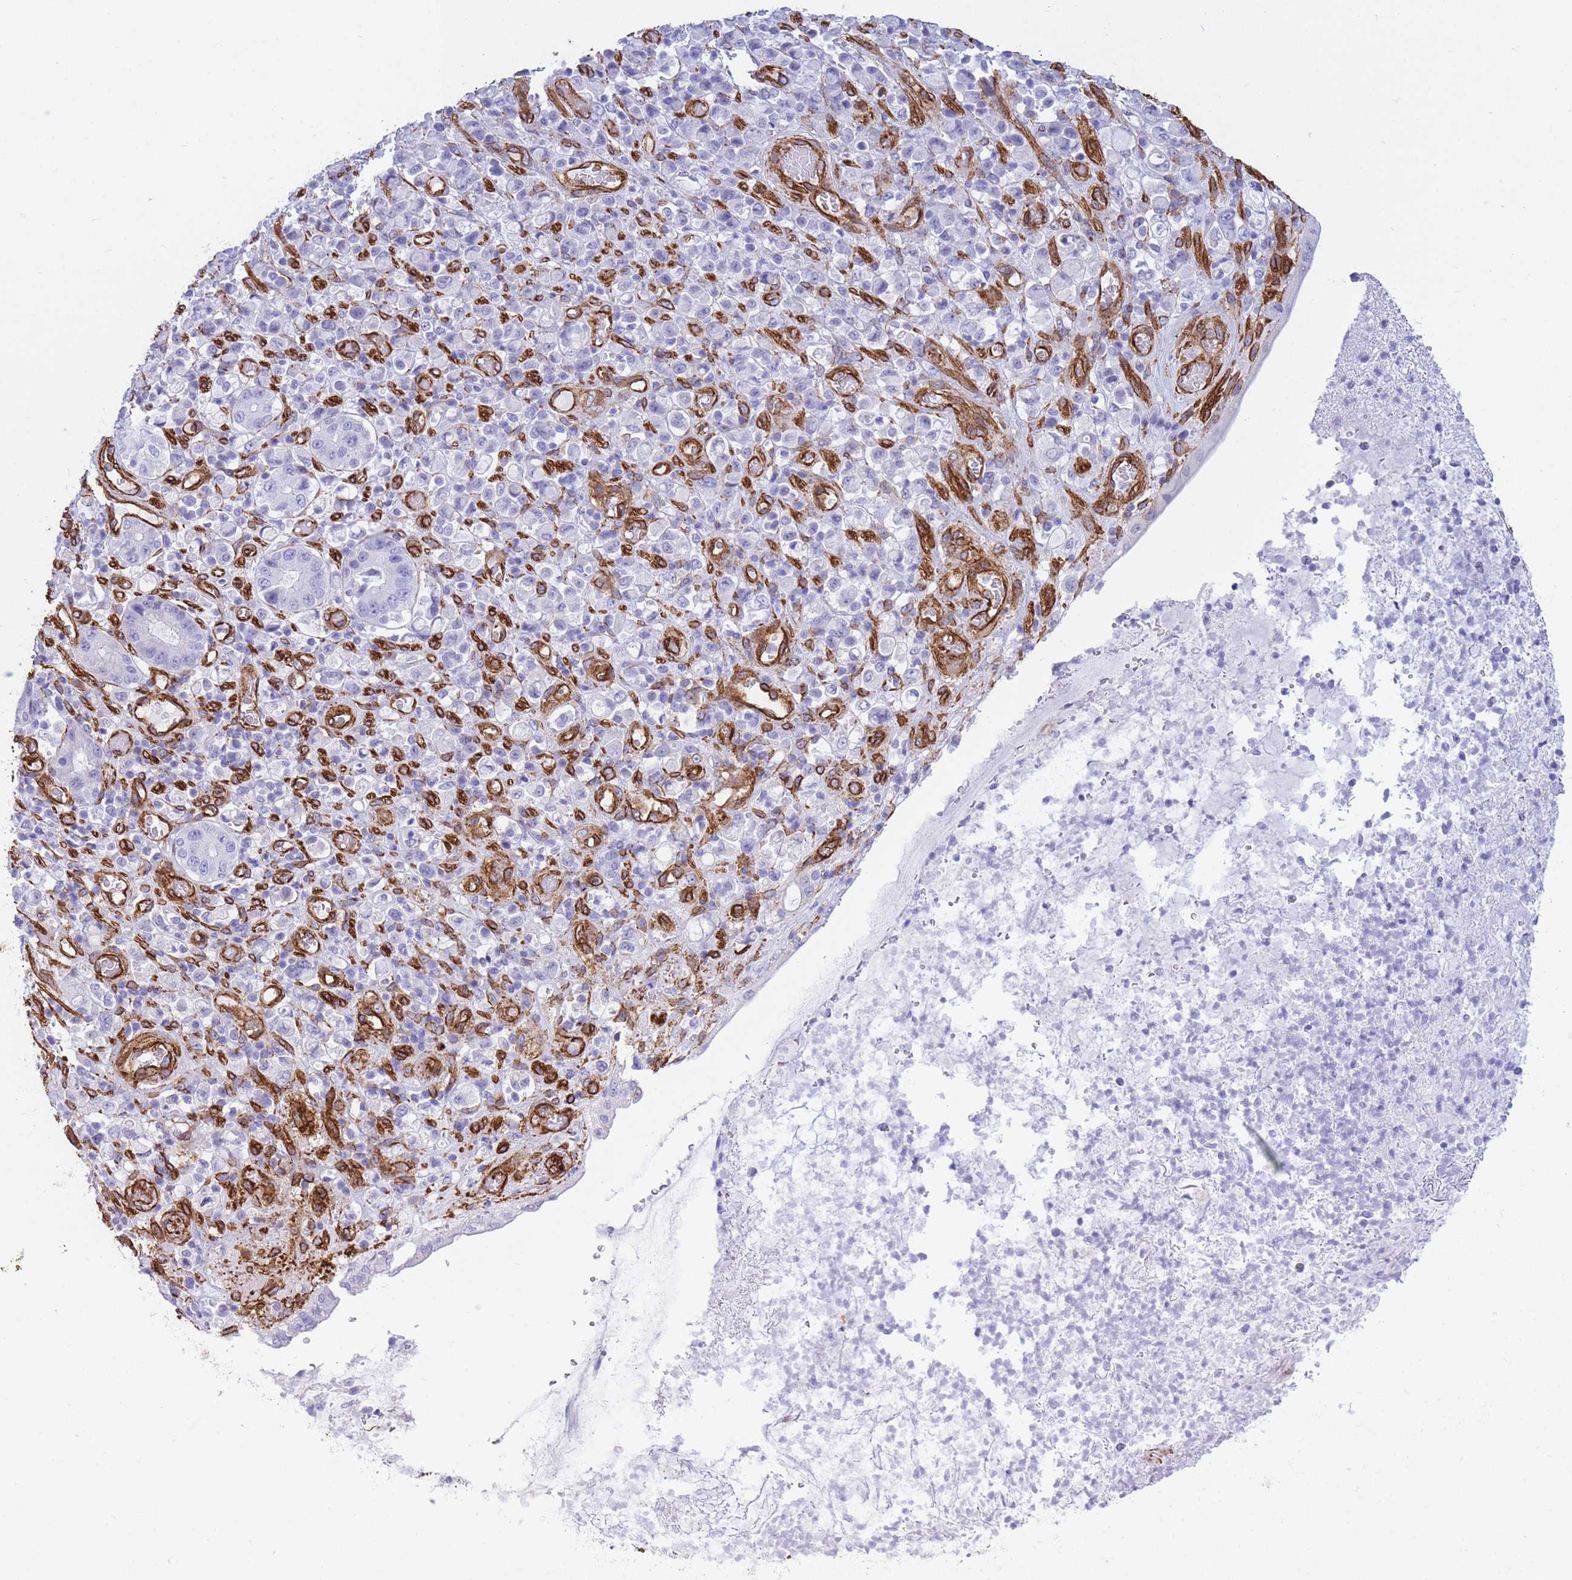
{"staining": {"intensity": "negative", "quantity": "none", "location": "none"}, "tissue": "stomach cancer", "cell_type": "Tumor cells", "image_type": "cancer", "snomed": [{"axis": "morphology", "description": "Normal tissue, NOS"}, {"axis": "morphology", "description": "Adenocarcinoma, NOS"}, {"axis": "topography", "description": "Stomach"}], "caption": "Tumor cells are negative for protein expression in human stomach adenocarcinoma.", "gene": "CAVIN1", "patient": {"sex": "female", "age": 79}}